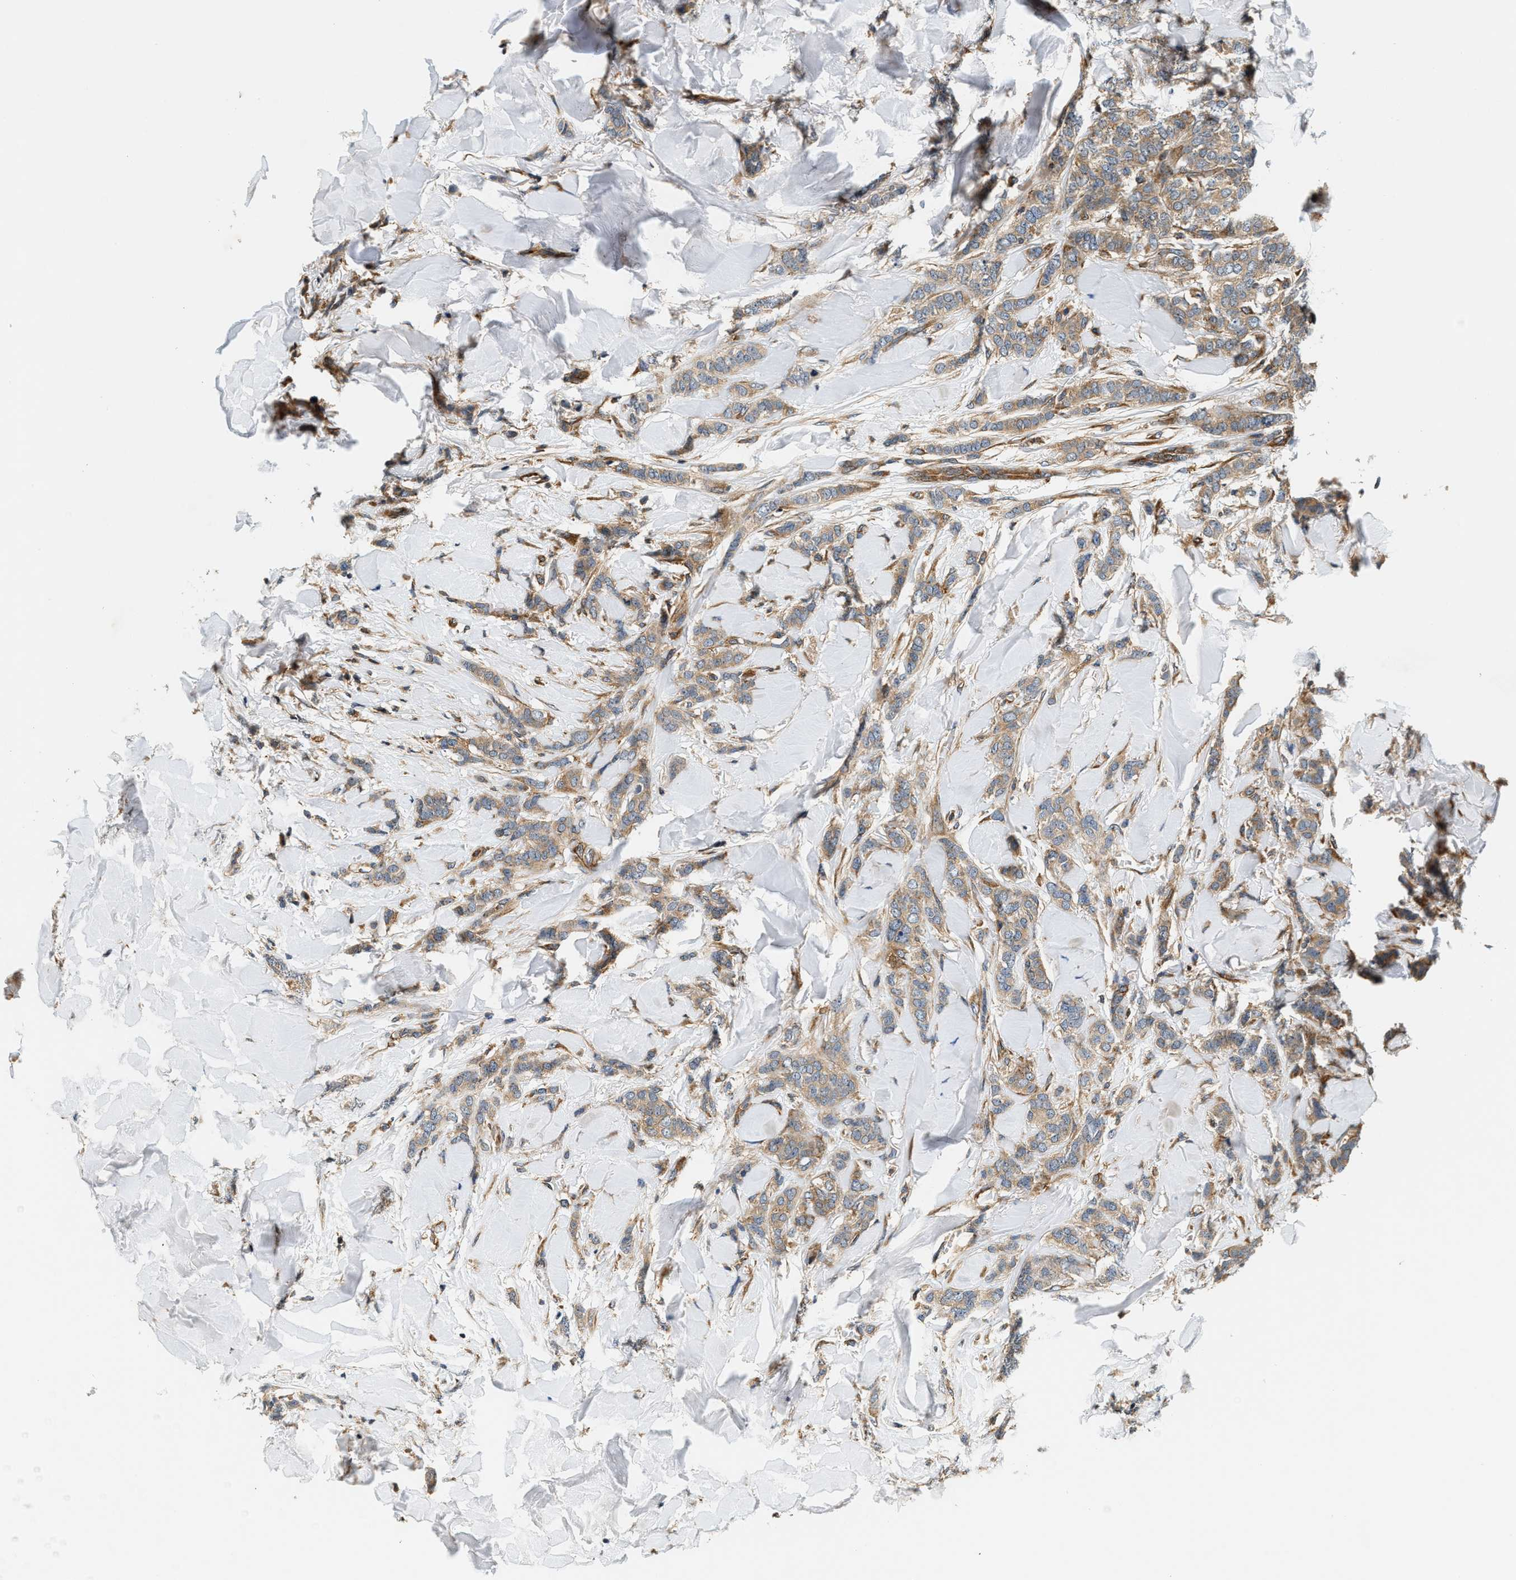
{"staining": {"intensity": "moderate", "quantity": ">75%", "location": "cytoplasmic/membranous"}, "tissue": "breast cancer", "cell_type": "Tumor cells", "image_type": "cancer", "snomed": [{"axis": "morphology", "description": "Lobular carcinoma"}, {"axis": "topography", "description": "Skin"}, {"axis": "topography", "description": "Breast"}], "caption": "Breast lobular carcinoma stained for a protein (brown) exhibits moderate cytoplasmic/membranous positive positivity in about >75% of tumor cells.", "gene": "SAMD9", "patient": {"sex": "female", "age": 46}}